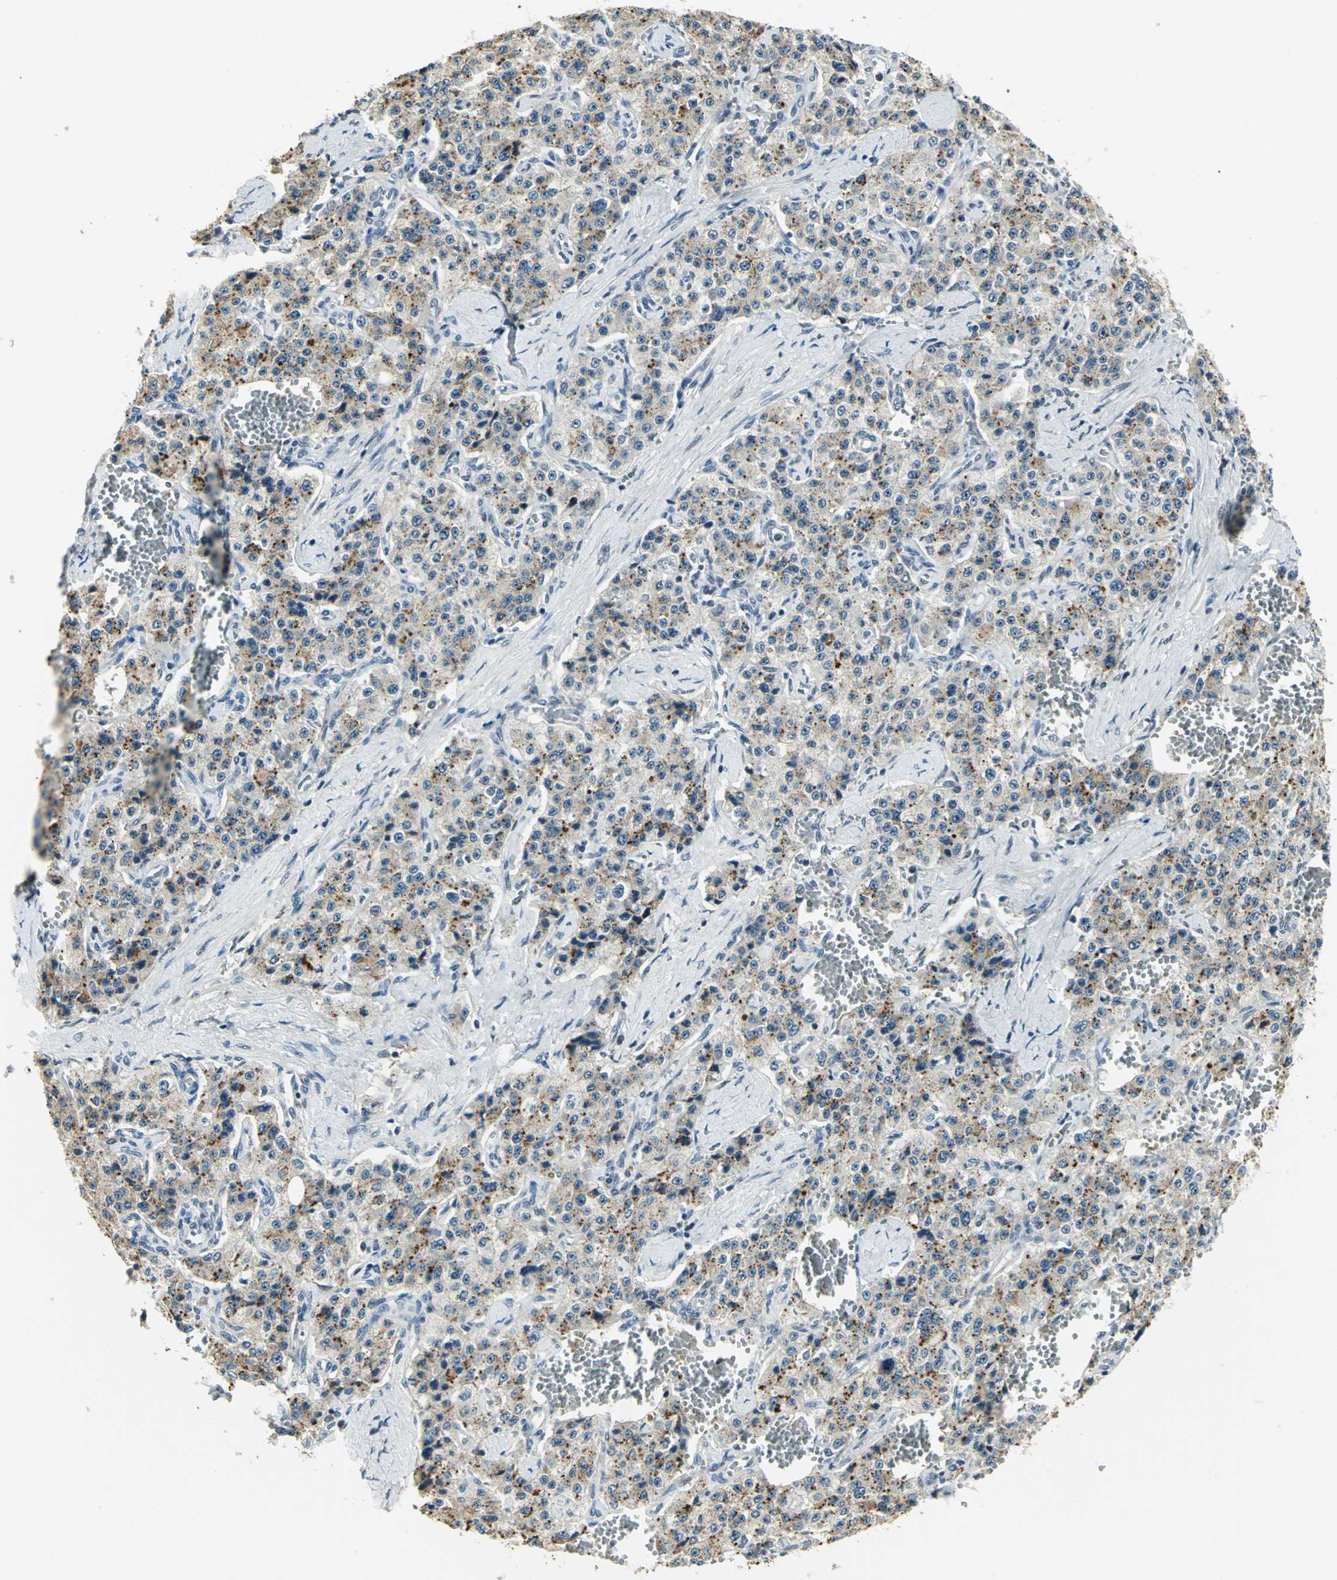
{"staining": {"intensity": "moderate", "quantity": "25%-75%", "location": "cytoplasmic/membranous"}, "tissue": "carcinoid", "cell_type": "Tumor cells", "image_type": "cancer", "snomed": [{"axis": "morphology", "description": "Carcinoid, malignant, NOS"}, {"axis": "topography", "description": "Small intestine"}], "caption": "The photomicrograph reveals a brown stain indicating the presence of a protein in the cytoplasmic/membranous of tumor cells in carcinoid.", "gene": "RAD17", "patient": {"sex": "male", "age": 52}}